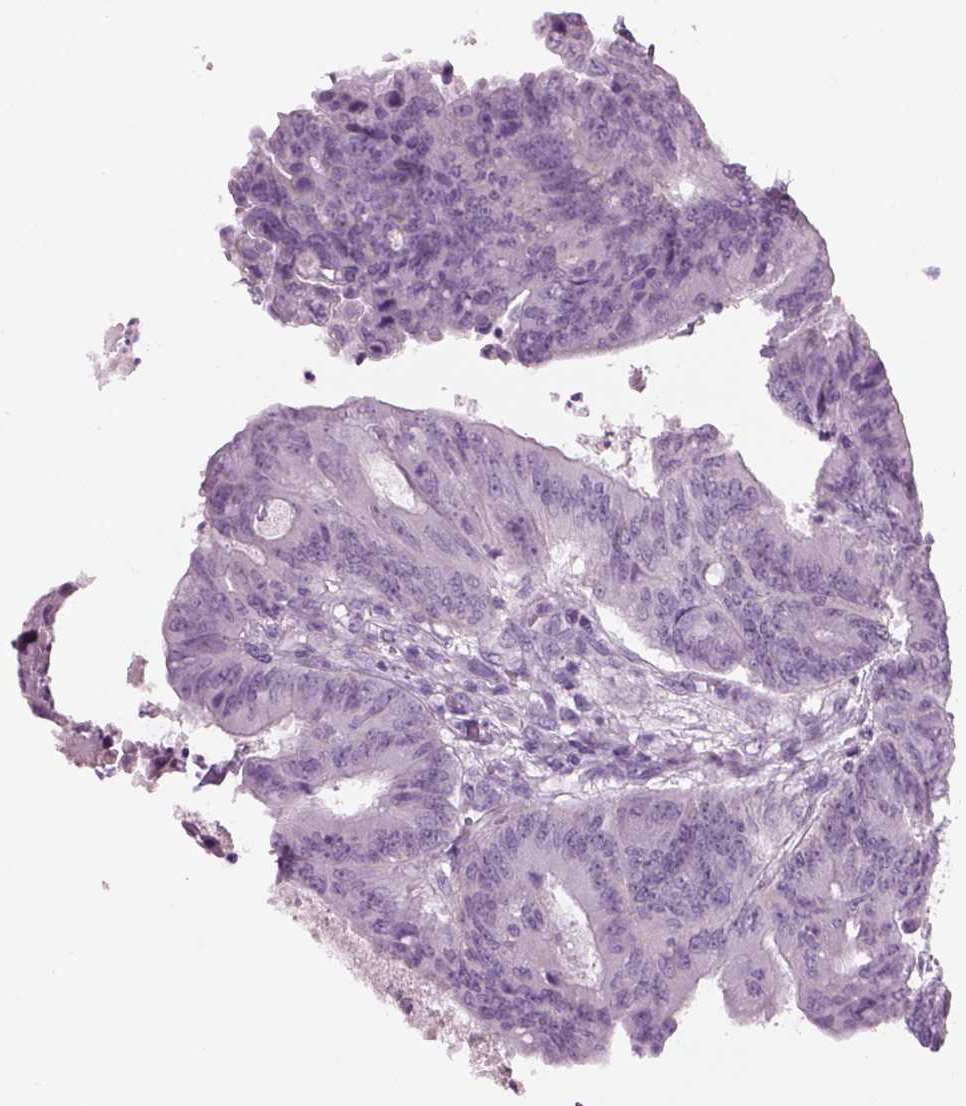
{"staining": {"intensity": "negative", "quantity": "none", "location": "none"}, "tissue": "colorectal cancer", "cell_type": "Tumor cells", "image_type": "cancer", "snomed": [{"axis": "morphology", "description": "Adenocarcinoma, NOS"}, {"axis": "topography", "description": "Colon"}], "caption": "Immunohistochemistry of colorectal cancer (adenocarcinoma) shows no expression in tumor cells.", "gene": "SAG", "patient": {"sex": "female", "age": 70}}